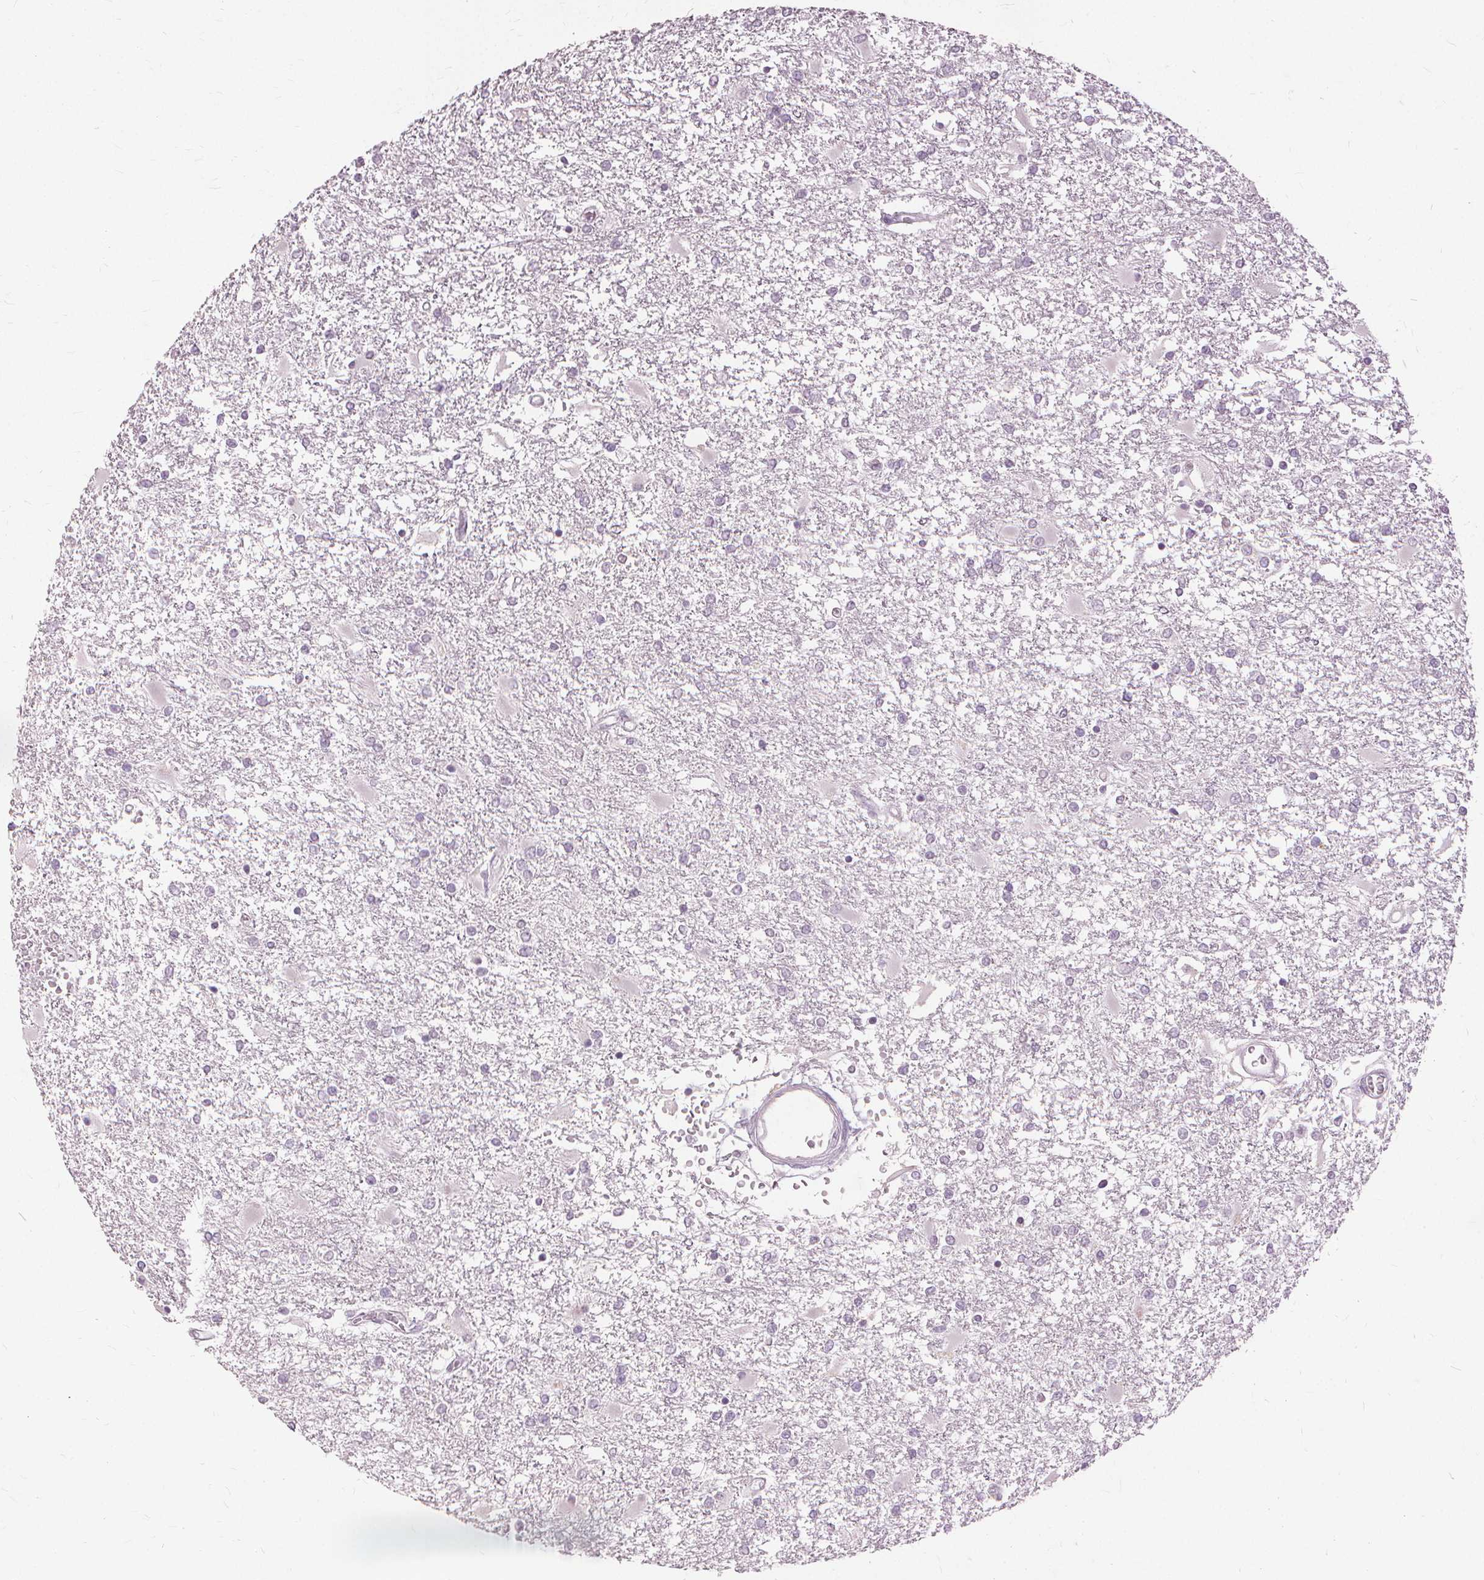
{"staining": {"intensity": "negative", "quantity": "none", "location": "none"}, "tissue": "glioma", "cell_type": "Tumor cells", "image_type": "cancer", "snomed": [{"axis": "morphology", "description": "Glioma, malignant, High grade"}, {"axis": "topography", "description": "Cerebral cortex"}], "caption": "Immunohistochemistry (IHC) image of neoplastic tissue: human glioma stained with DAB shows no significant protein positivity in tumor cells.", "gene": "SFTPD", "patient": {"sex": "male", "age": 79}}